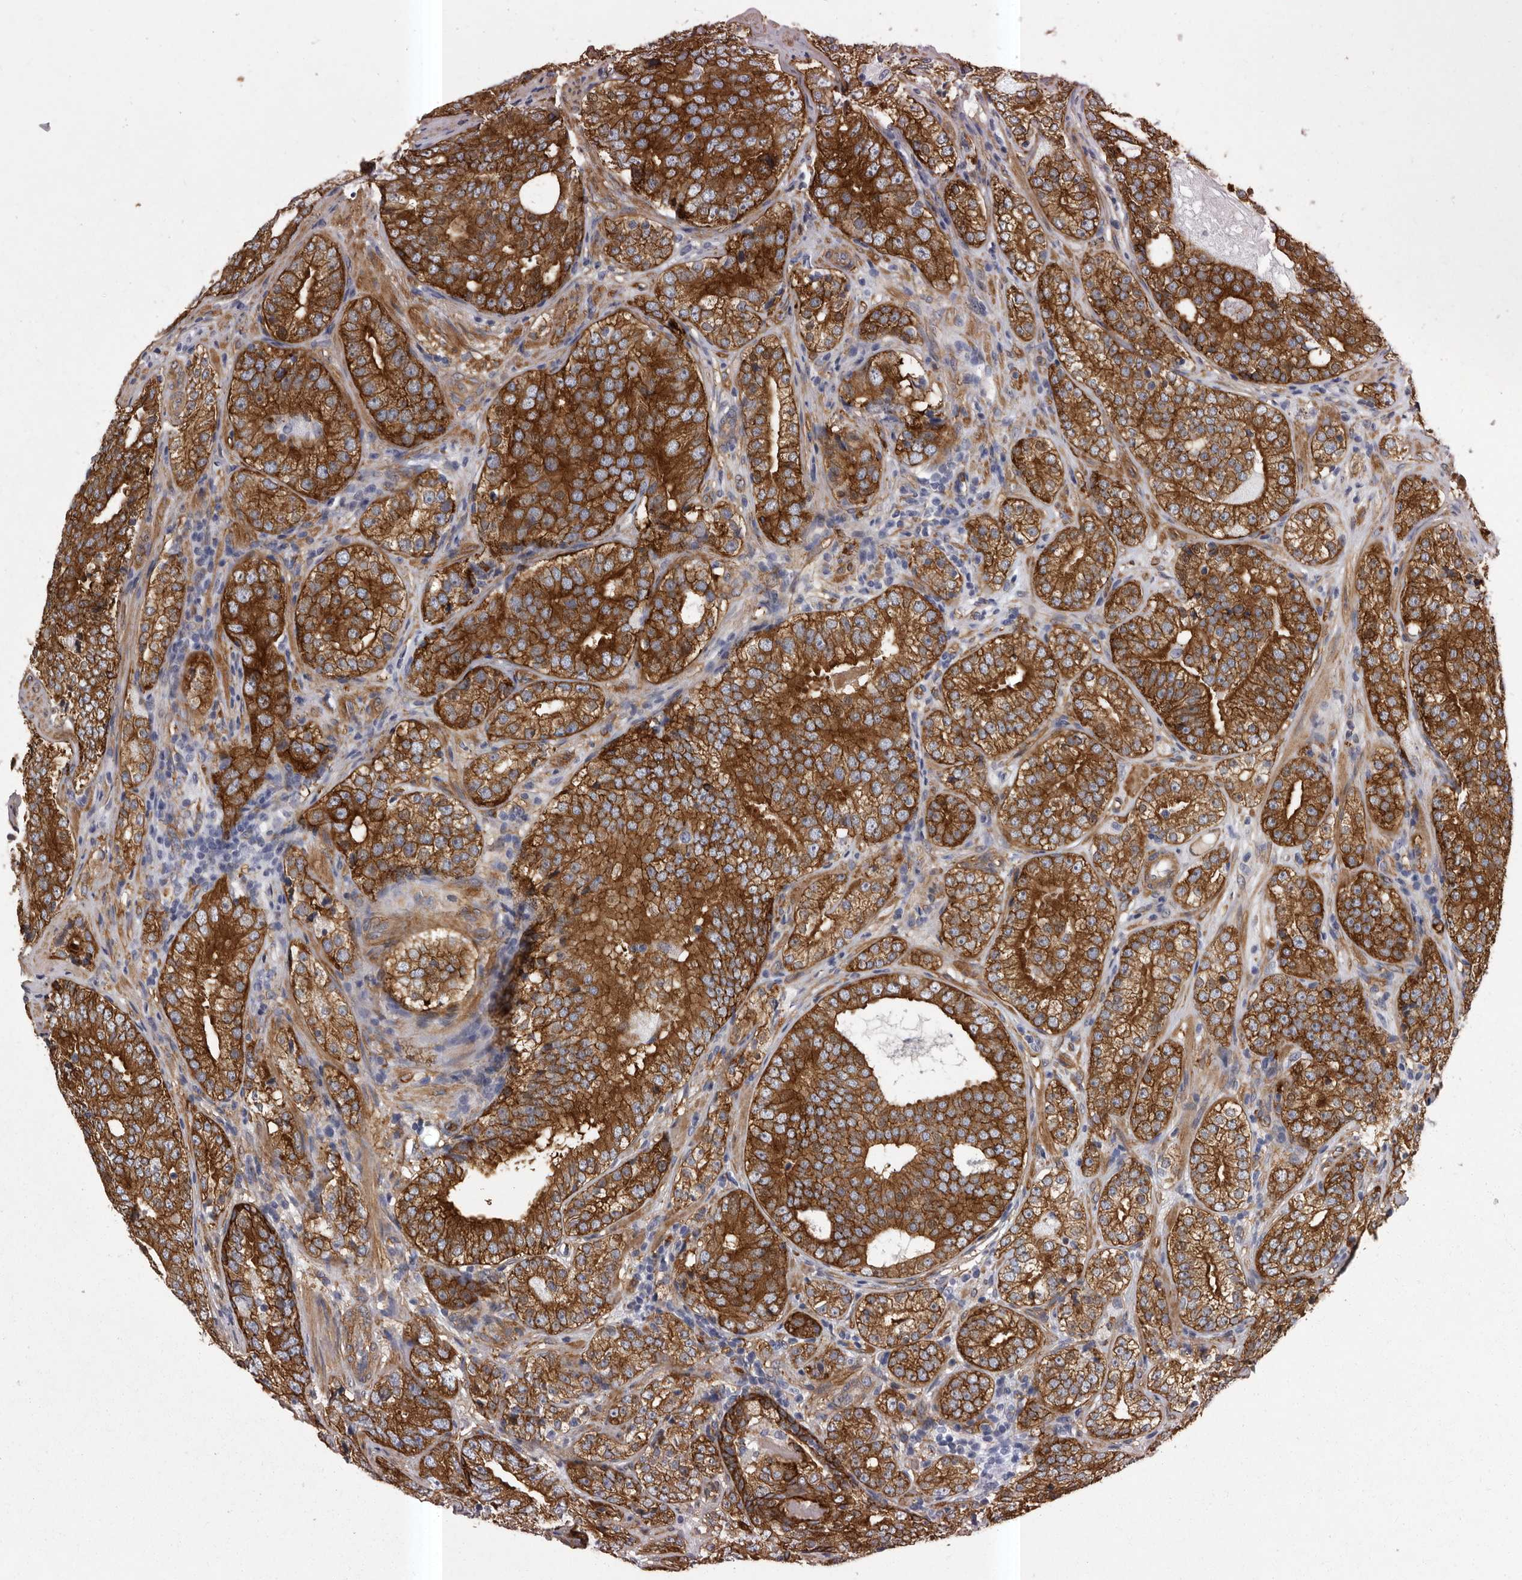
{"staining": {"intensity": "strong", "quantity": ">75%", "location": "cytoplasmic/membranous"}, "tissue": "prostate cancer", "cell_type": "Tumor cells", "image_type": "cancer", "snomed": [{"axis": "morphology", "description": "Adenocarcinoma, High grade"}, {"axis": "topography", "description": "Prostate"}], "caption": "DAB immunohistochemical staining of prostate high-grade adenocarcinoma exhibits strong cytoplasmic/membranous protein staining in about >75% of tumor cells. The protein of interest is stained brown, and the nuclei are stained in blue (DAB (3,3'-diaminobenzidine) IHC with brightfield microscopy, high magnification).", "gene": "ENAH", "patient": {"sex": "male", "age": 56}}